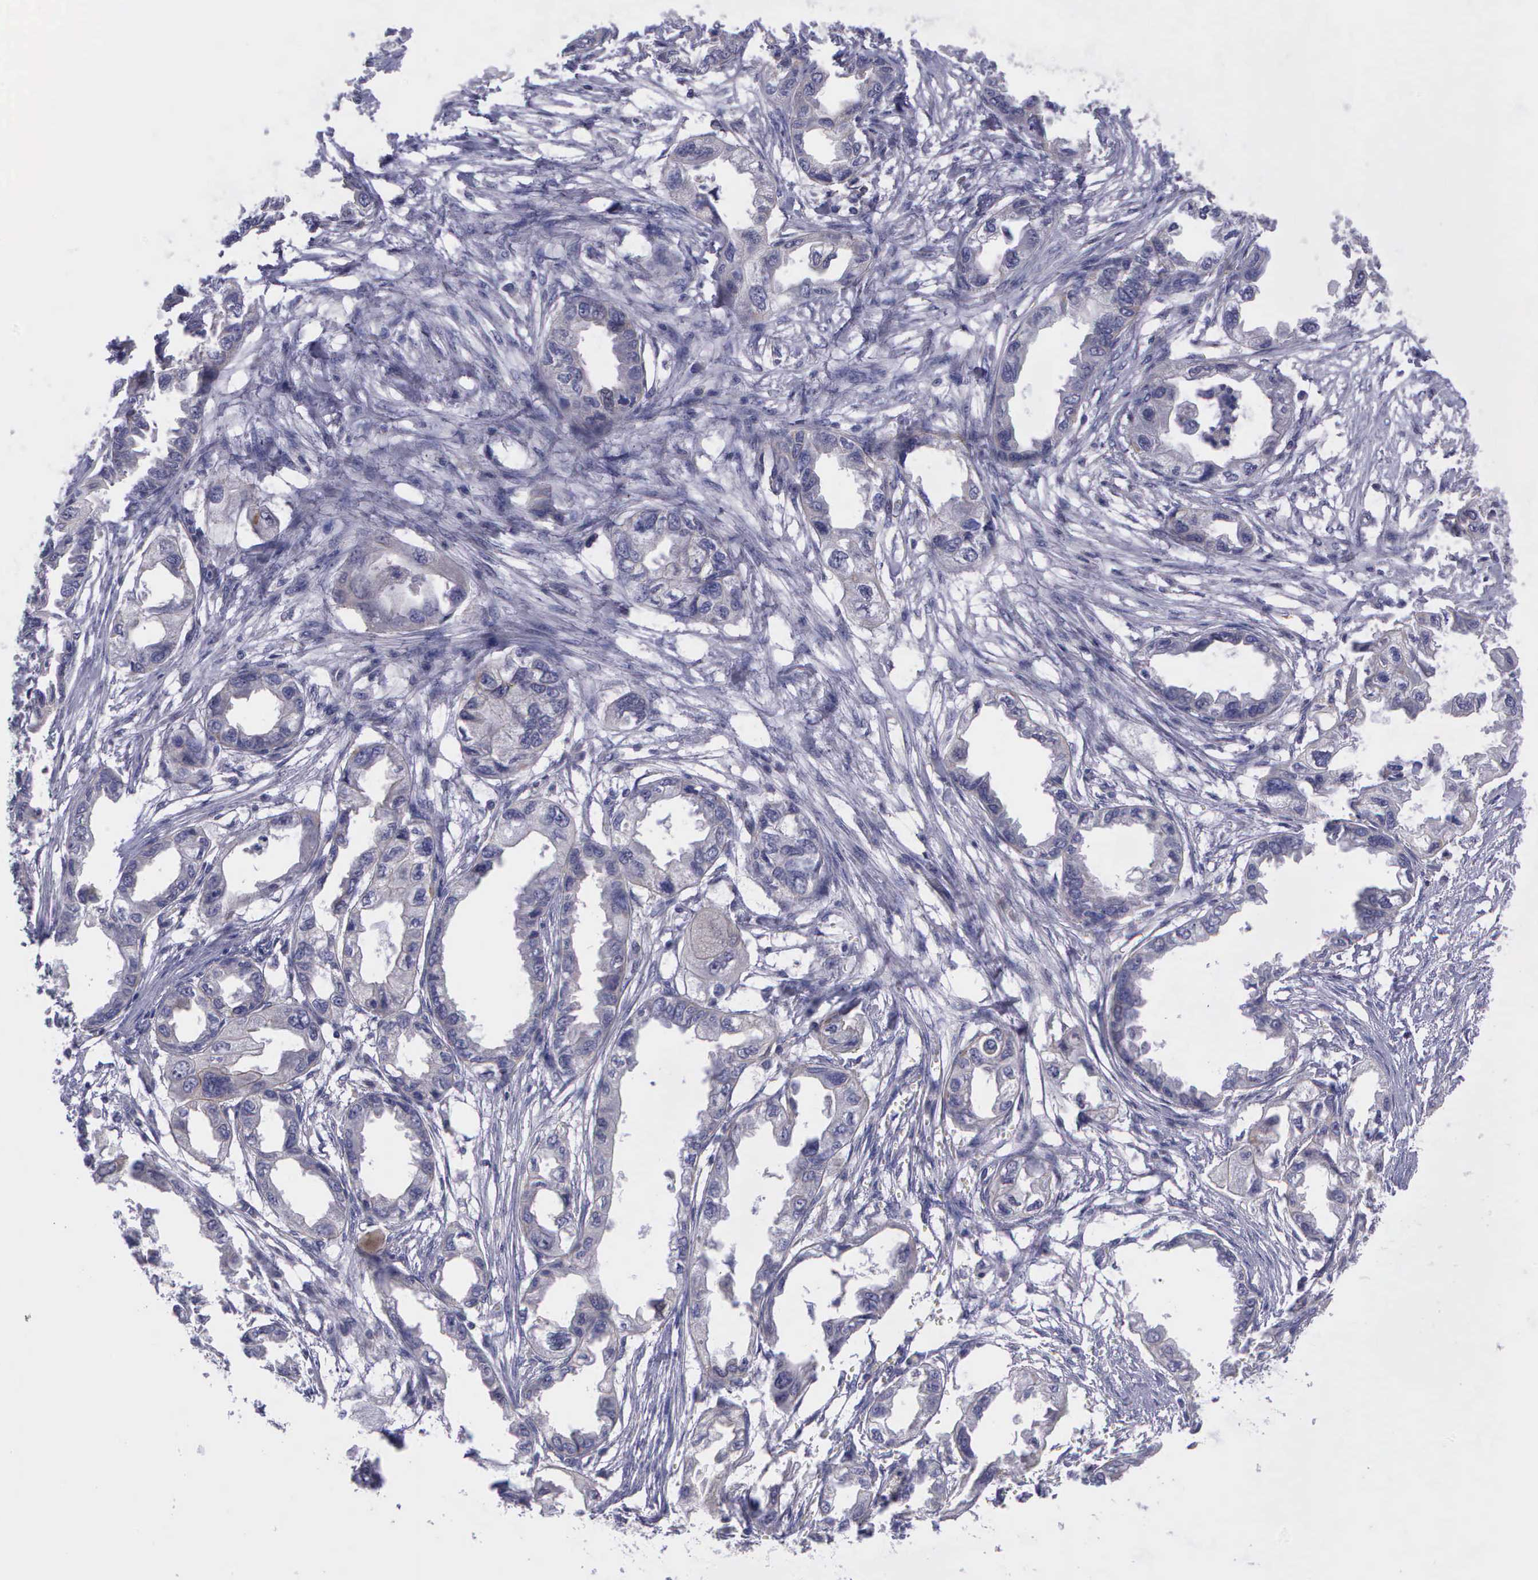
{"staining": {"intensity": "negative", "quantity": "none", "location": "none"}, "tissue": "endometrial cancer", "cell_type": "Tumor cells", "image_type": "cancer", "snomed": [{"axis": "morphology", "description": "Adenocarcinoma, NOS"}, {"axis": "topography", "description": "Endometrium"}], "caption": "Image shows no significant protein staining in tumor cells of adenocarcinoma (endometrial). Brightfield microscopy of immunohistochemistry stained with DAB (3,3'-diaminobenzidine) (brown) and hematoxylin (blue), captured at high magnification.", "gene": "MICAL3", "patient": {"sex": "female", "age": 67}}